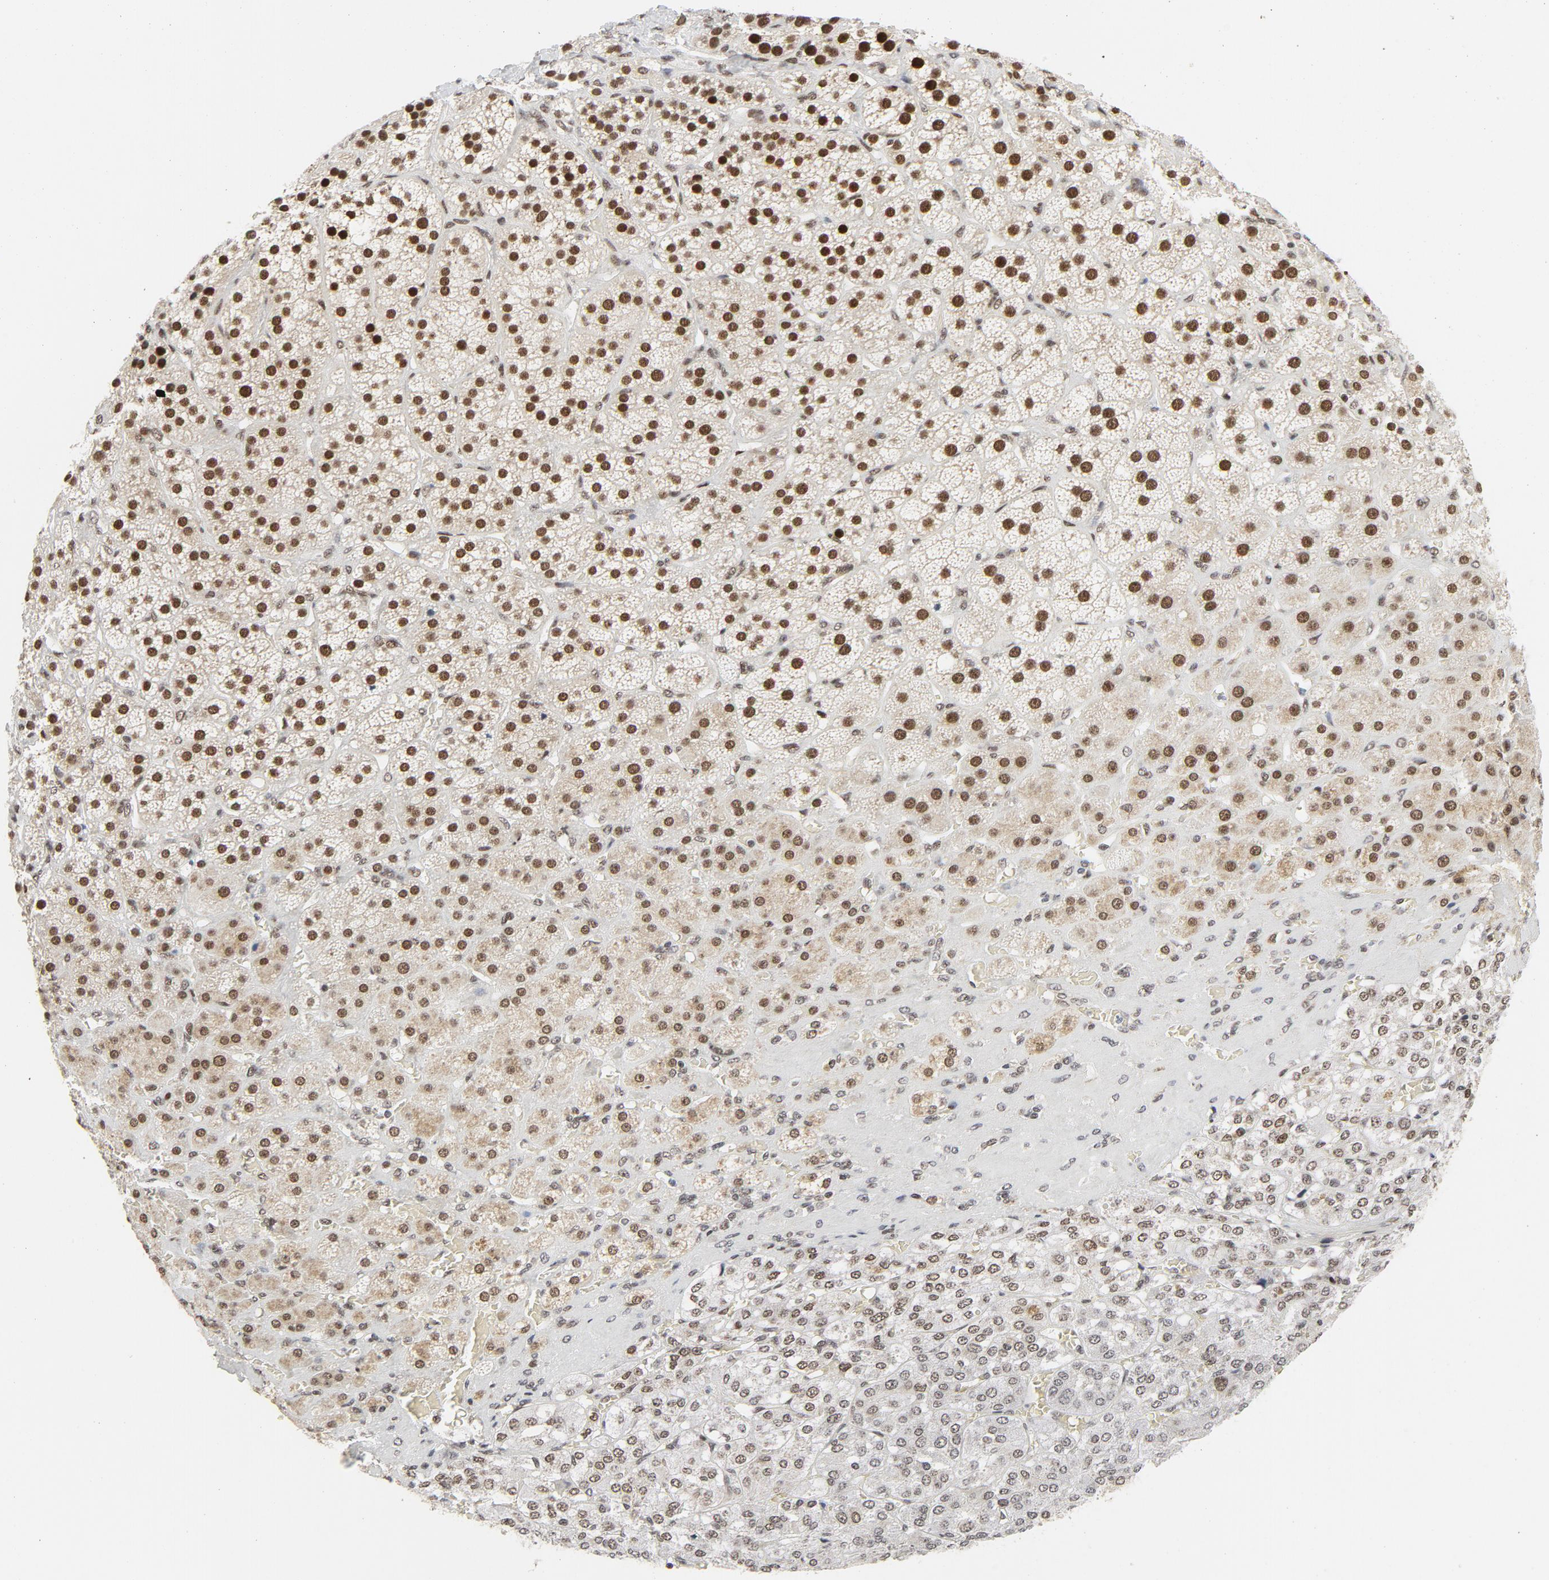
{"staining": {"intensity": "strong", "quantity": ">75%", "location": "nuclear"}, "tissue": "adrenal gland", "cell_type": "Glandular cells", "image_type": "normal", "snomed": [{"axis": "morphology", "description": "Normal tissue, NOS"}, {"axis": "topography", "description": "Adrenal gland"}], "caption": "The histopathology image reveals a brown stain indicating the presence of a protein in the nuclear of glandular cells in adrenal gland. (Stains: DAB in brown, nuclei in blue, Microscopy: brightfield microscopy at high magnification).", "gene": "ERCC1", "patient": {"sex": "female", "age": 71}}